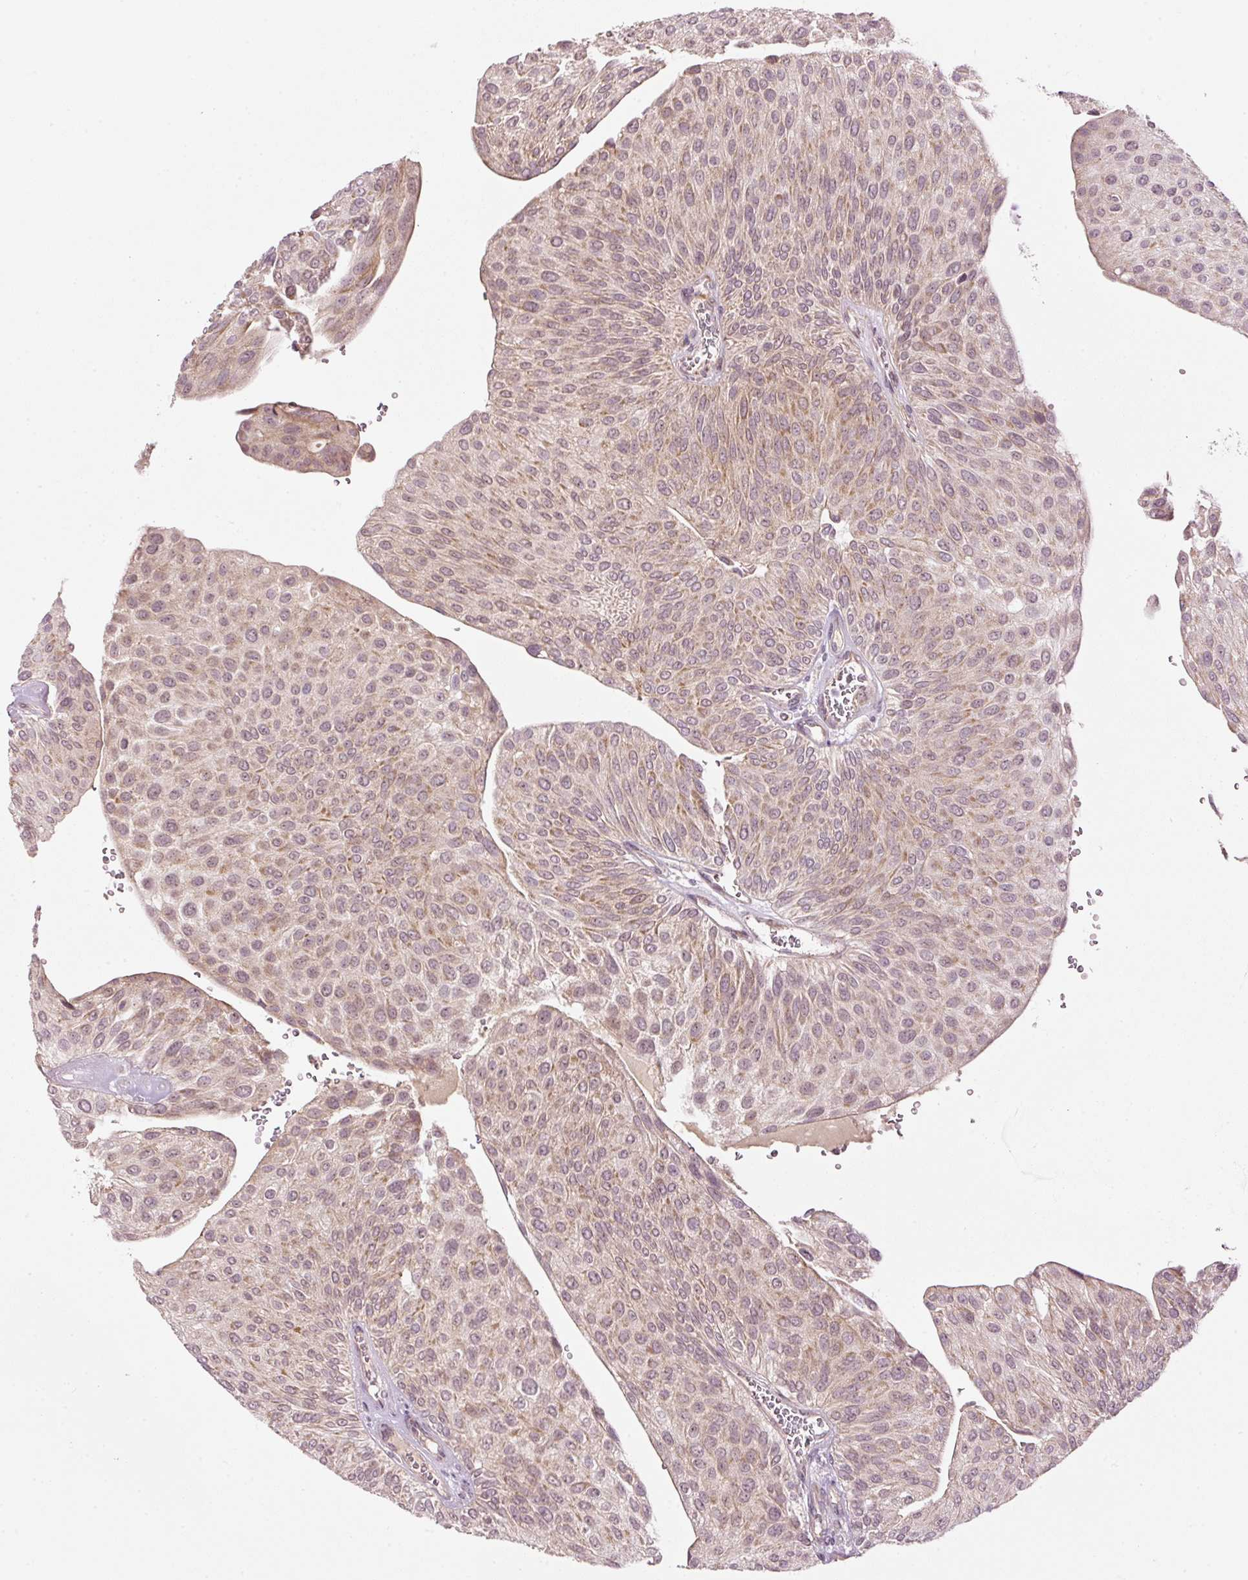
{"staining": {"intensity": "weak", "quantity": ">75%", "location": "cytoplasmic/membranous"}, "tissue": "urothelial cancer", "cell_type": "Tumor cells", "image_type": "cancer", "snomed": [{"axis": "morphology", "description": "Urothelial carcinoma, NOS"}, {"axis": "topography", "description": "Urinary bladder"}], "caption": "Urothelial cancer stained with a protein marker demonstrates weak staining in tumor cells.", "gene": "CDC20B", "patient": {"sex": "male", "age": 67}}